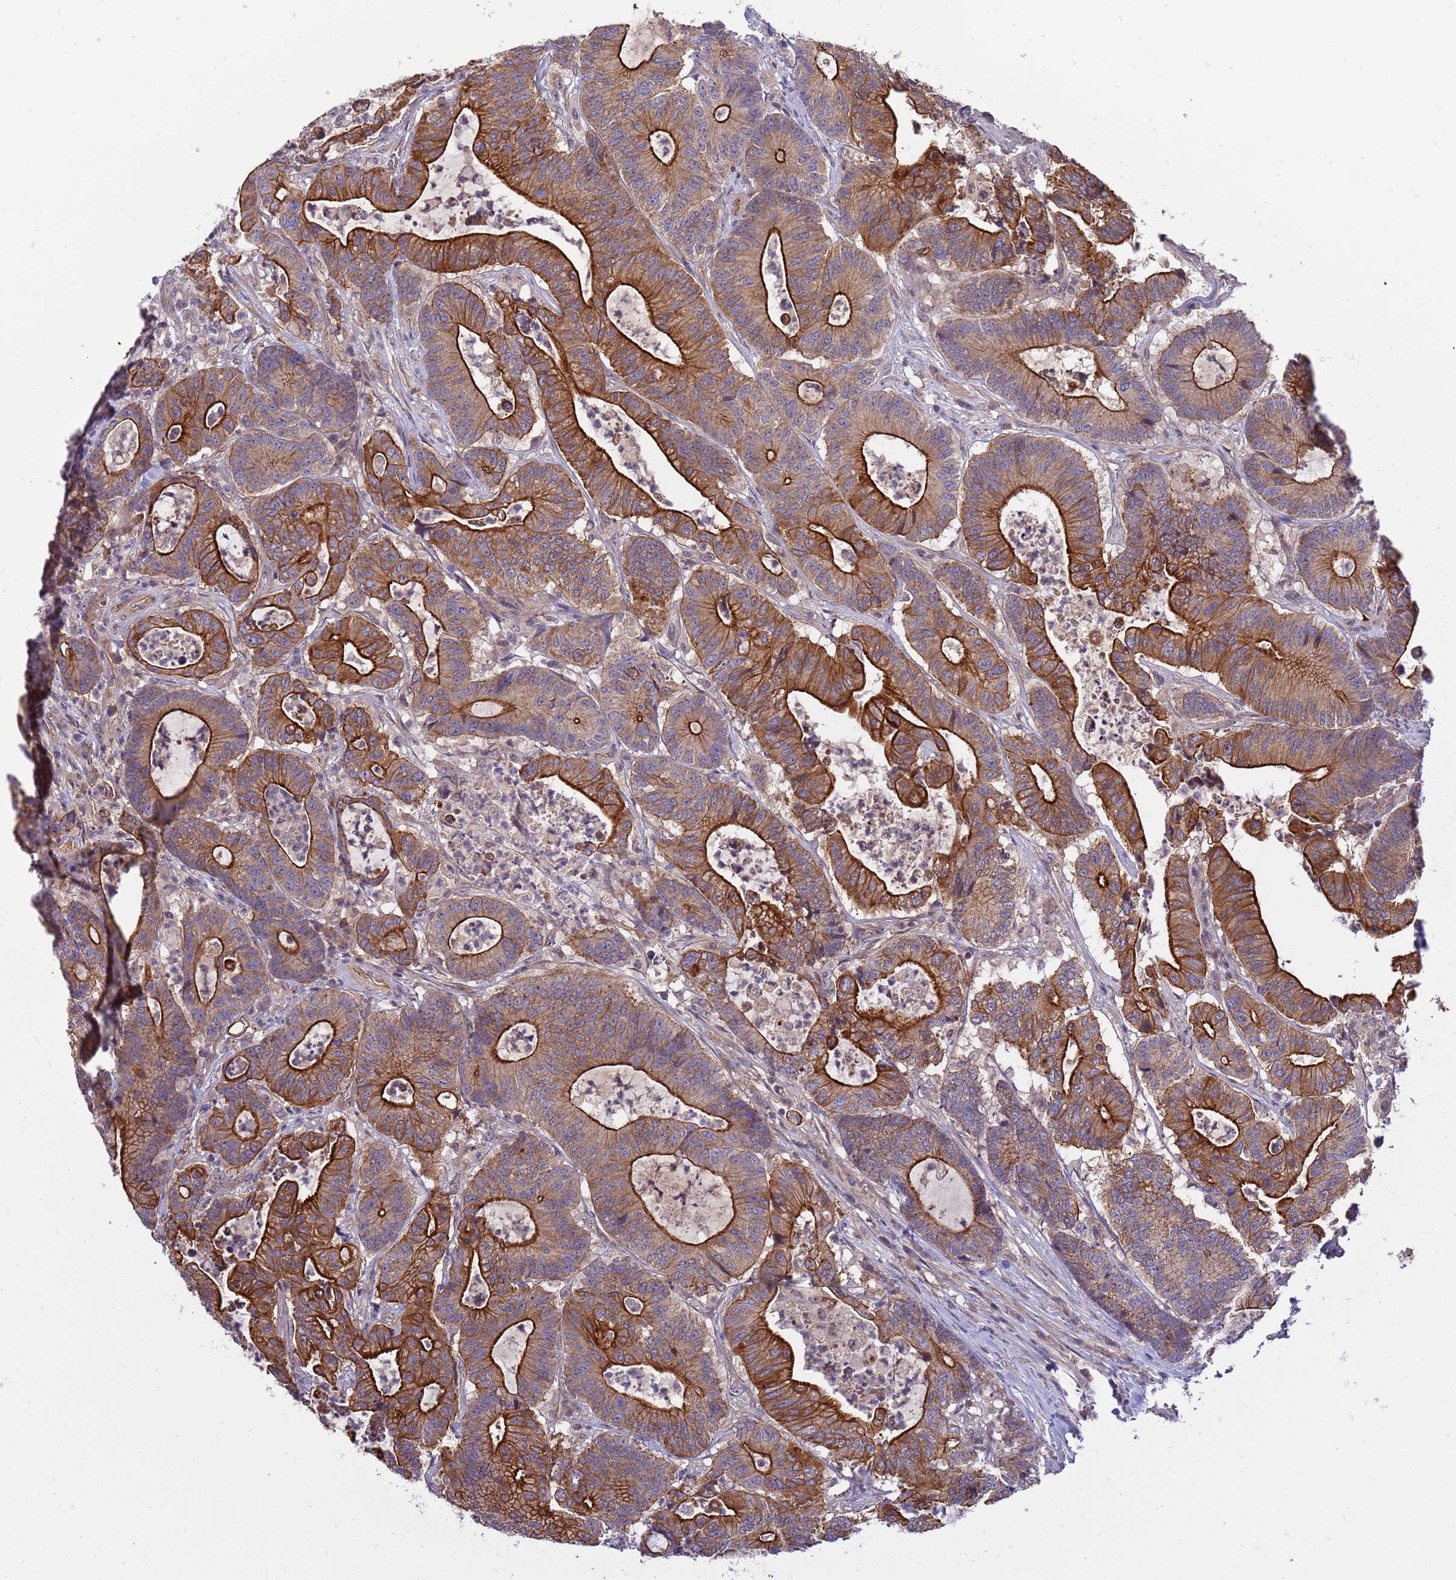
{"staining": {"intensity": "strong", "quantity": ">75%", "location": "cytoplasmic/membranous"}, "tissue": "colorectal cancer", "cell_type": "Tumor cells", "image_type": "cancer", "snomed": [{"axis": "morphology", "description": "Adenocarcinoma, NOS"}, {"axis": "topography", "description": "Colon"}], "caption": "A high-resolution photomicrograph shows immunohistochemistry (IHC) staining of colorectal cancer (adenocarcinoma), which exhibits strong cytoplasmic/membranous staining in approximately >75% of tumor cells. (Brightfield microscopy of DAB IHC at high magnification).", "gene": "SMCO3", "patient": {"sex": "female", "age": 84}}